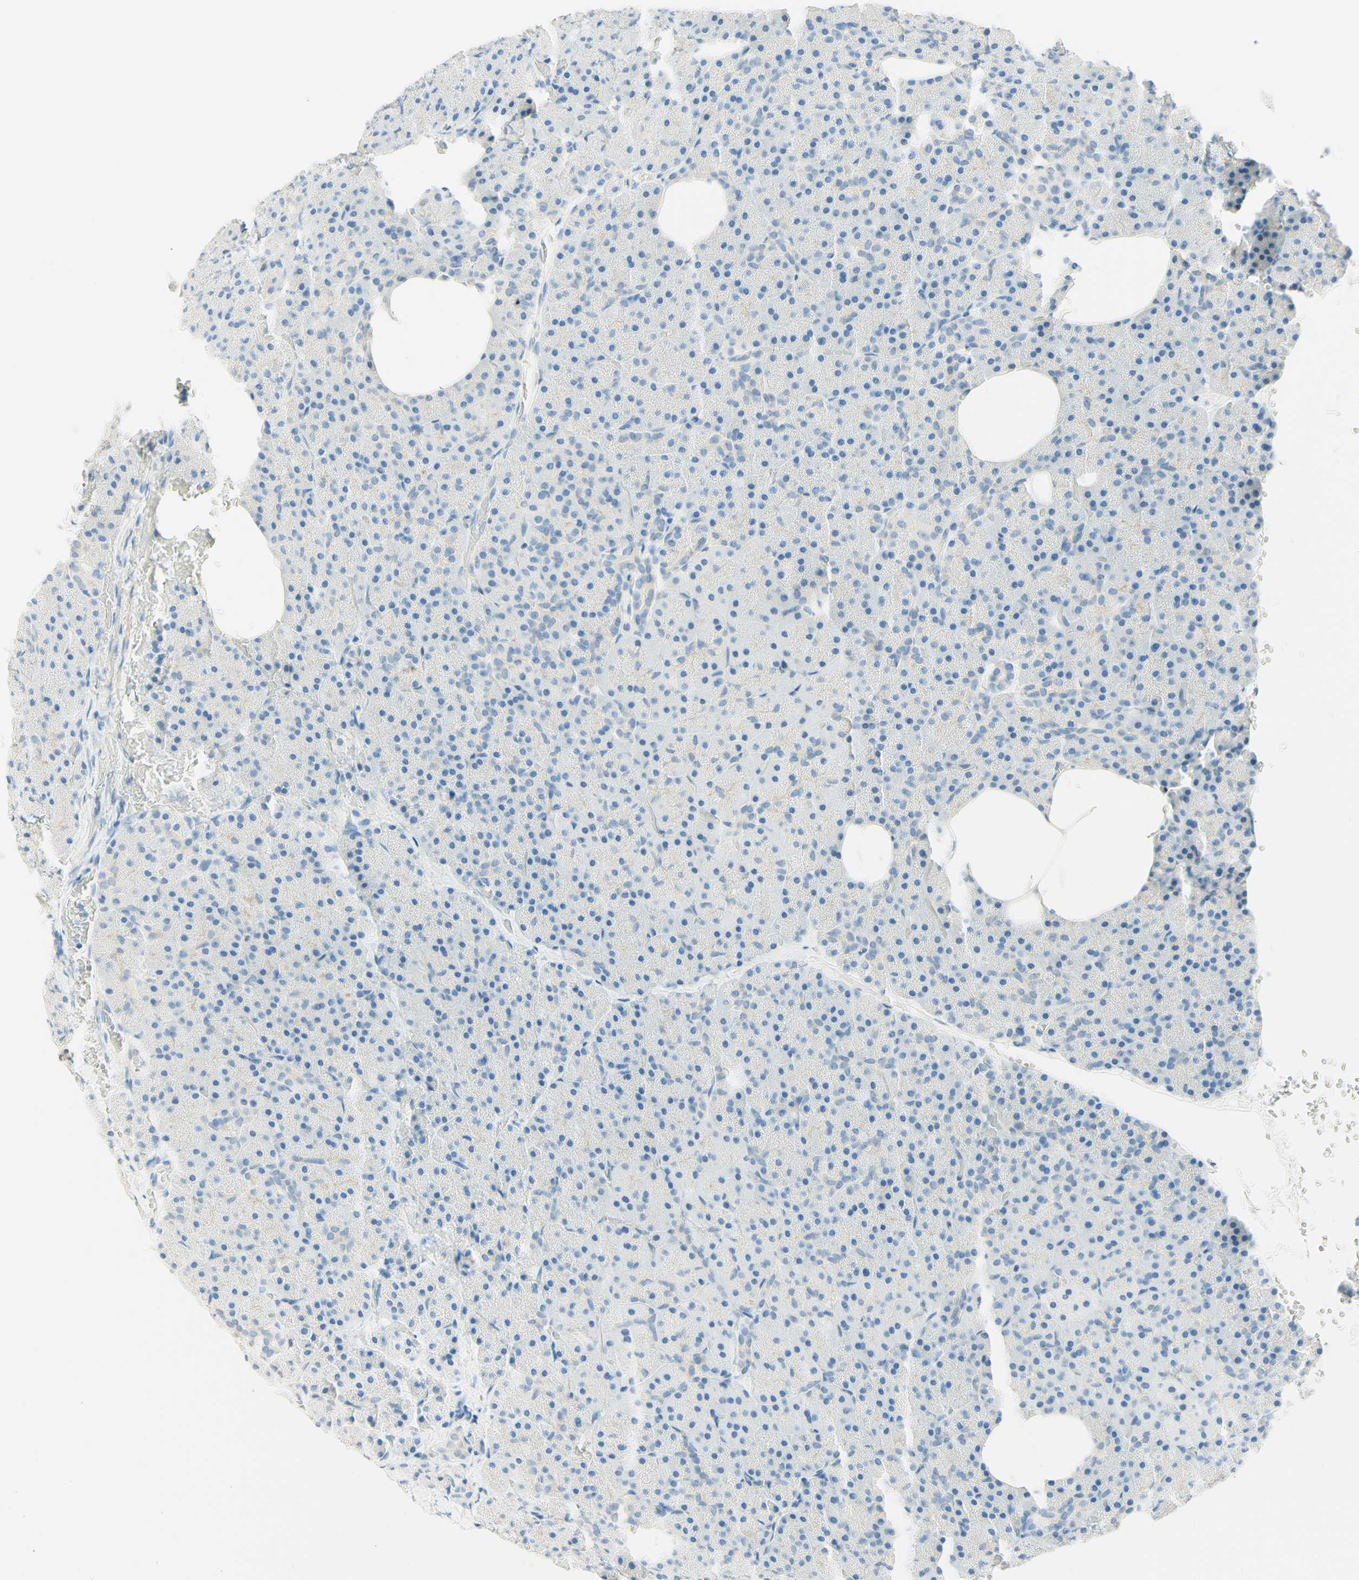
{"staining": {"intensity": "negative", "quantity": "none", "location": "none"}, "tissue": "pancreas", "cell_type": "Exocrine glandular cells", "image_type": "normal", "snomed": [{"axis": "morphology", "description": "Normal tissue, NOS"}, {"axis": "topography", "description": "Pancreas"}], "caption": "The photomicrograph exhibits no significant positivity in exocrine glandular cells of pancreas. The staining is performed using DAB (3,3'-diaminobenzidine) brown chromogen with nuclei counter-stained in using hematoxylin.", "gene": "TMEM132D", "patient": {"sex": "female", "age": 35}}